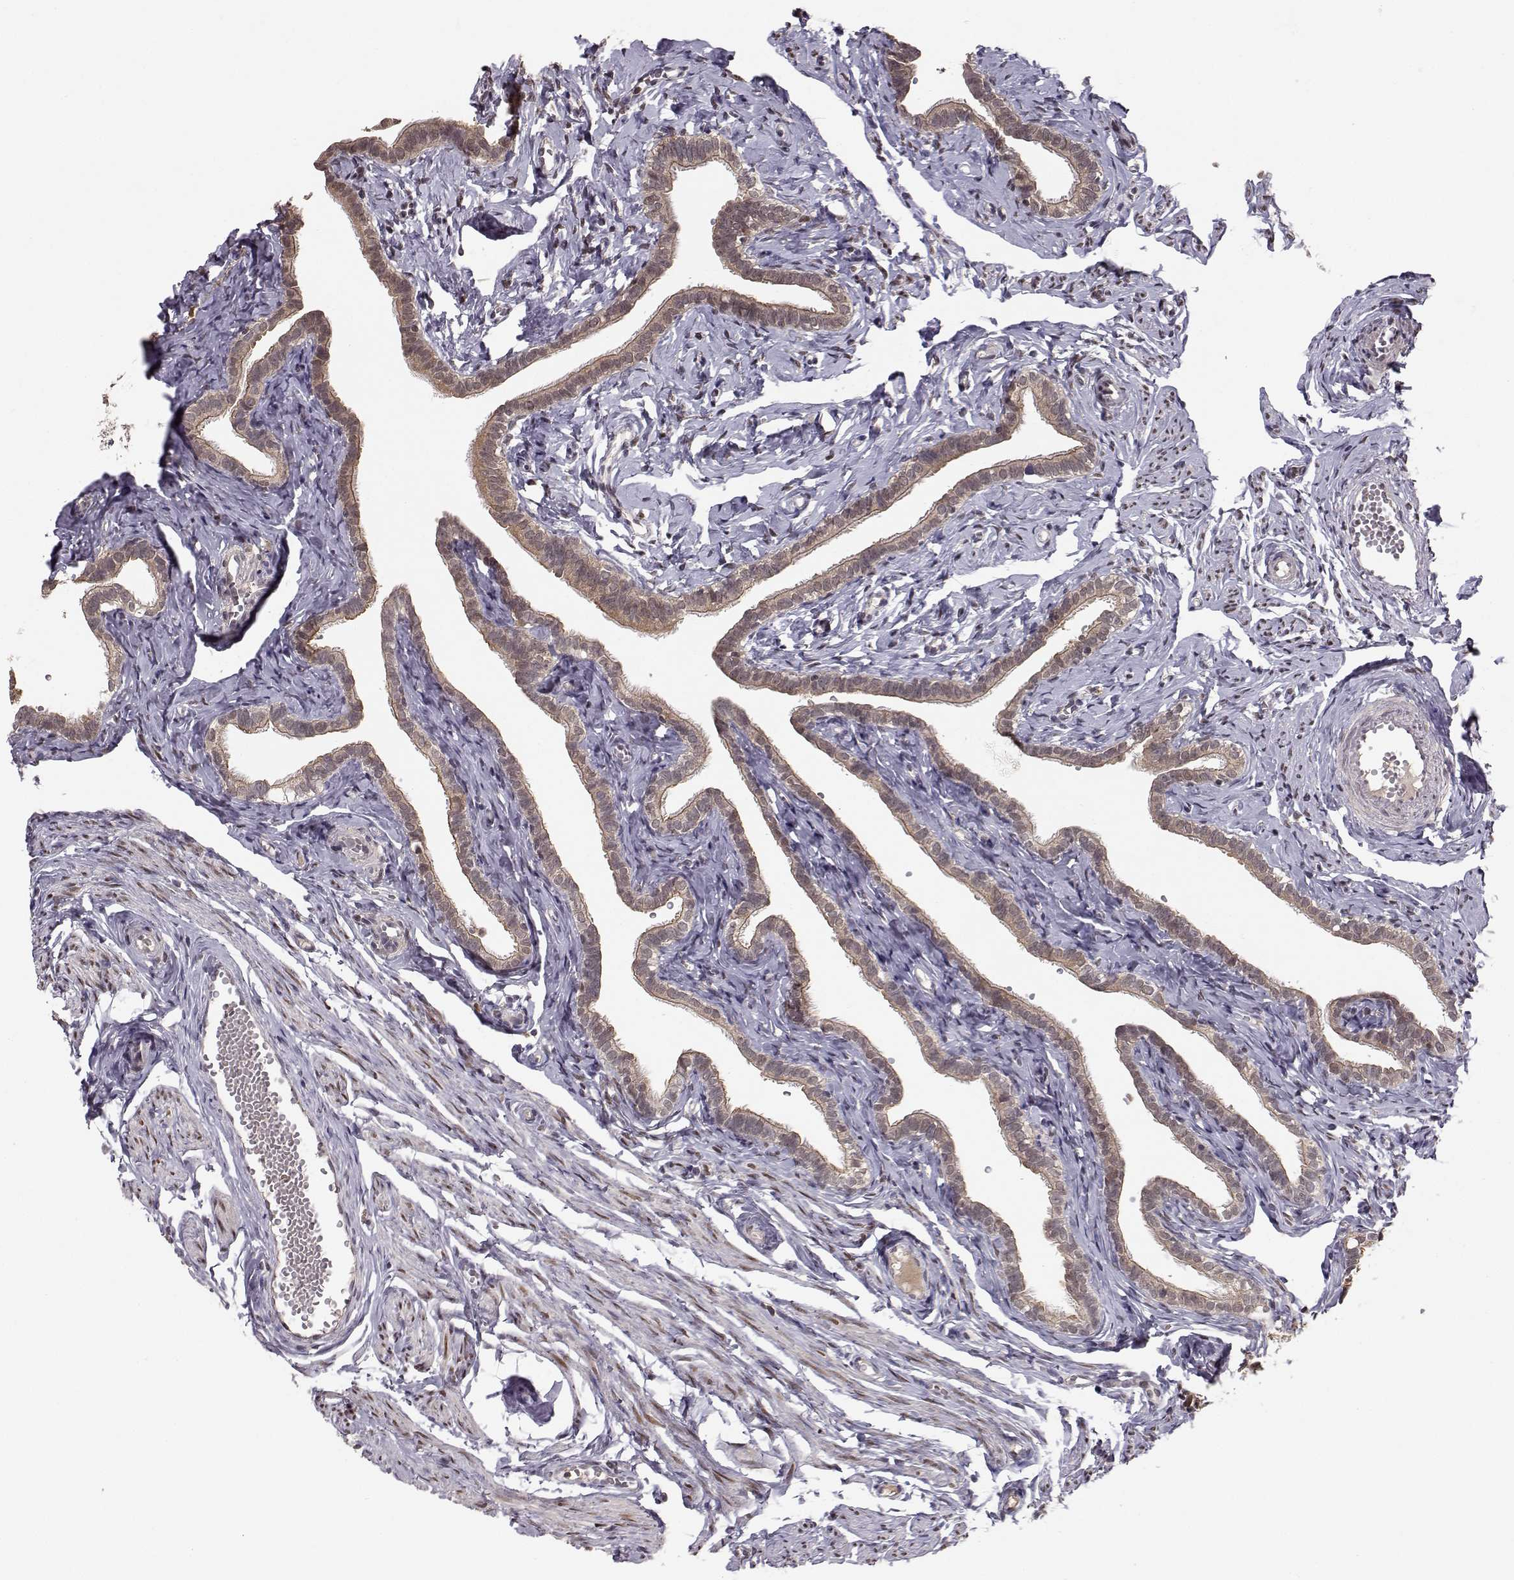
{"staining": {"intensity": "moderate", "quantity": ">75%", "location": "cytoplasmic/membranous"}, "tissue": "fallopian tube", "cell_type": "Glandular cells", "image_type": "normal", "snomed": [{"axis": "morphology", "description": "Normal tissue, NOS"}, {"axis": "topography", "description": "Fallopian tube"}], "caption": "Protein expression analysis of unremarkable human fallopian tube reveals moderate cytoplasmic/membranous expression in about >75% of glandular cells. Using DAB (3,3'-diaminobenzidine) (brown) and hematoxylin (blue) stains, captured at high magnification using brightfield microscopy.", "gene": "PLEKHG3", "patient": {"sex": "female", "age": 41}}